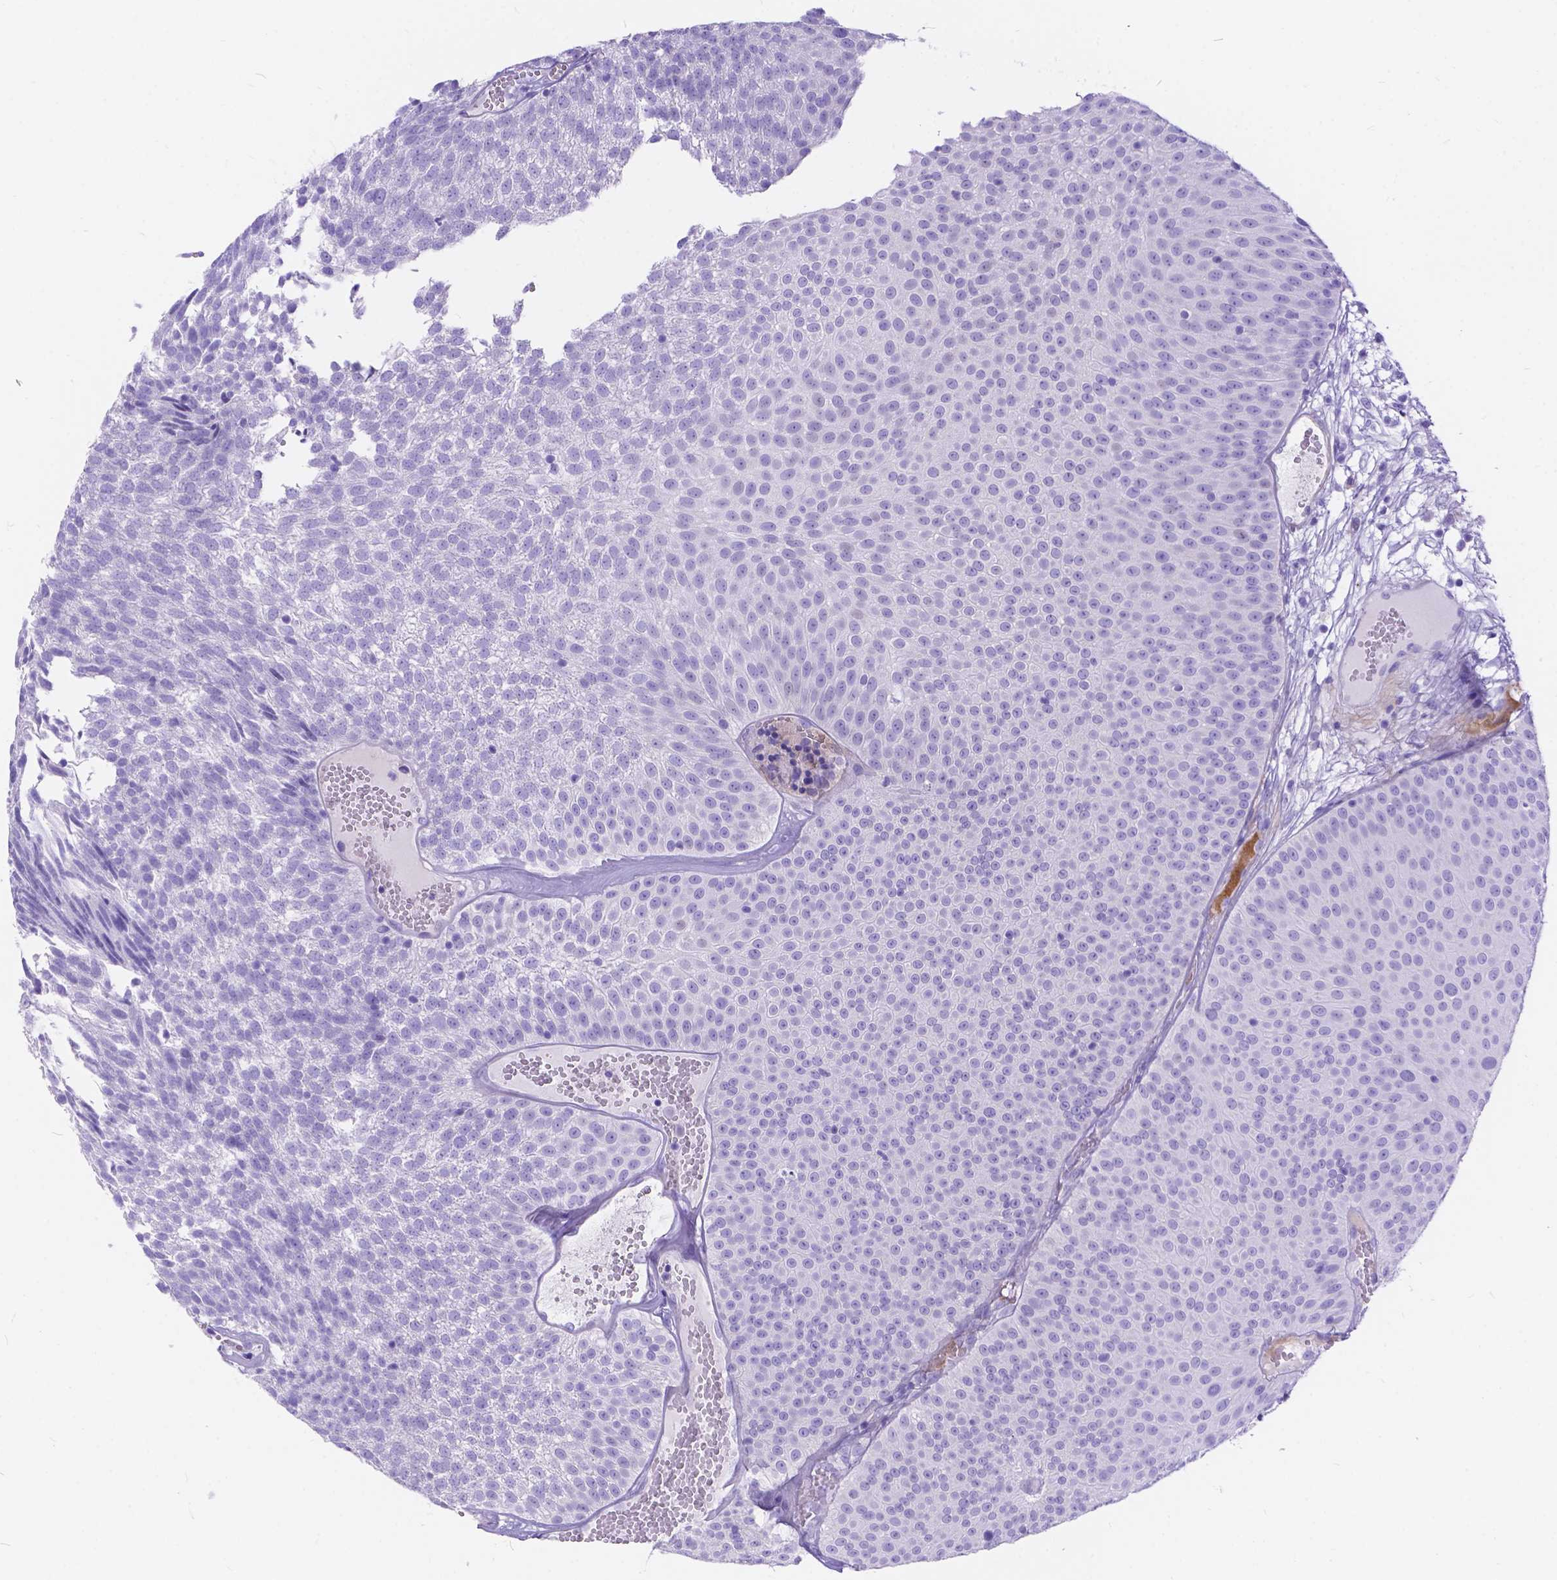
{"staining": {"intensity": "negative", "quantity": "none", "location": "none"}, "tissue": "urothelial cancer", "cell_type": "Tumor cells", "image_type": "cancer", "snomed": [{"axis": "morphology", "description": "Urothelial carcinoma, Low grade"}, {"axis": "topography", "description": "Urinary bladder"}], "caption": "Tumor cells are negative for protein expression in human urothelial cancer.", "gene": "KLHL10", "patient": {"sex": "male", "age": 52}}